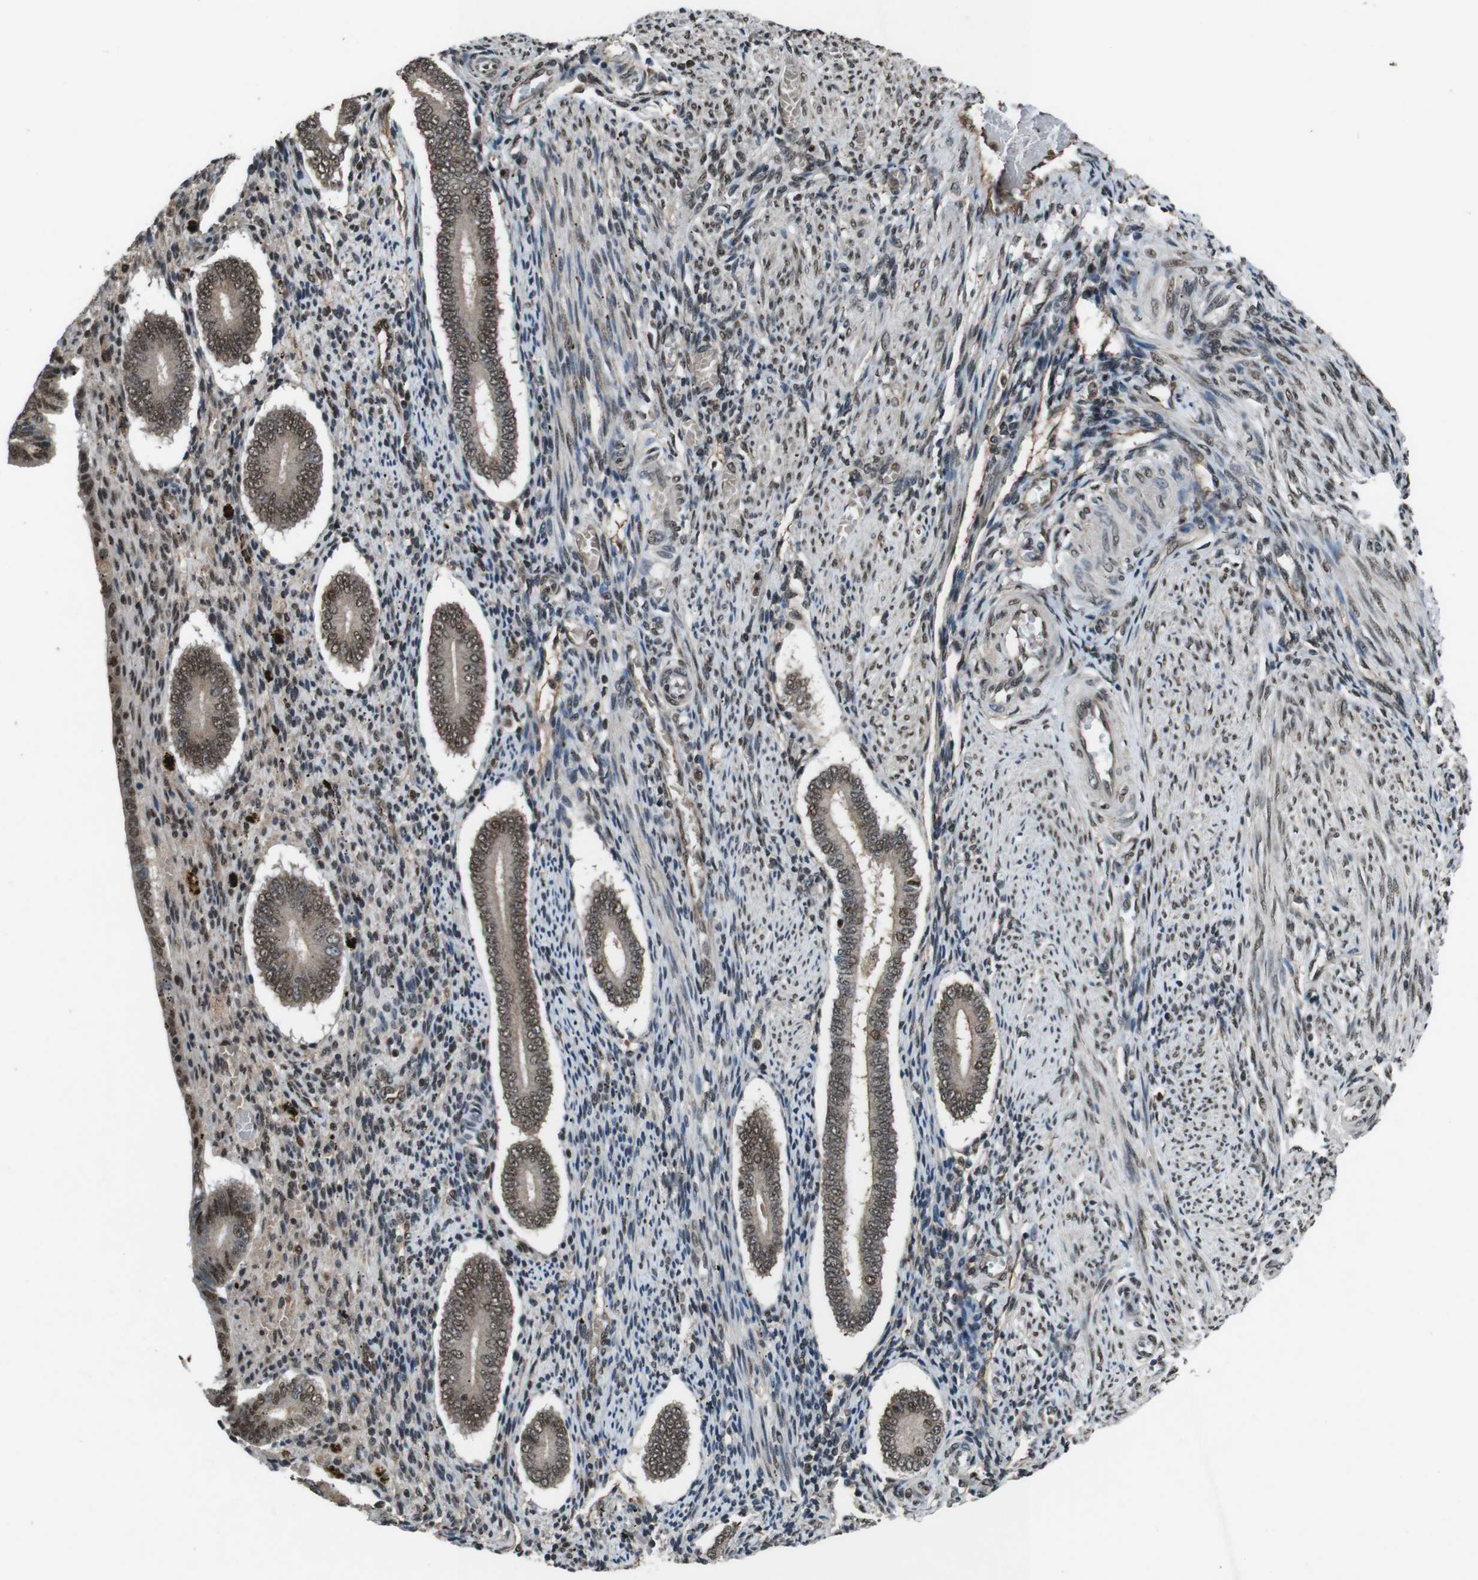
{"staining": {"intensity": "weak", "quantity": "25%-75%", "location": "nuclear"}, "tissue": "endometrium", "cell_type": "Cells in endometrial stroma", "image_type": "normal", "snomed": [{"axis": "morphology", "description": "Normal tissue, NOS"}, {"axis": "topography", "description": "Endometrium"}], "caption": "Endometrium stained for a protein demonstrates weak nuclear positivity in cells in endometrial stroma. The protein of interest is shown in brown color, while the nuclei are stained blue.", "gene": "NR4A2", "patient": {"sex": "female", "age": 42}}